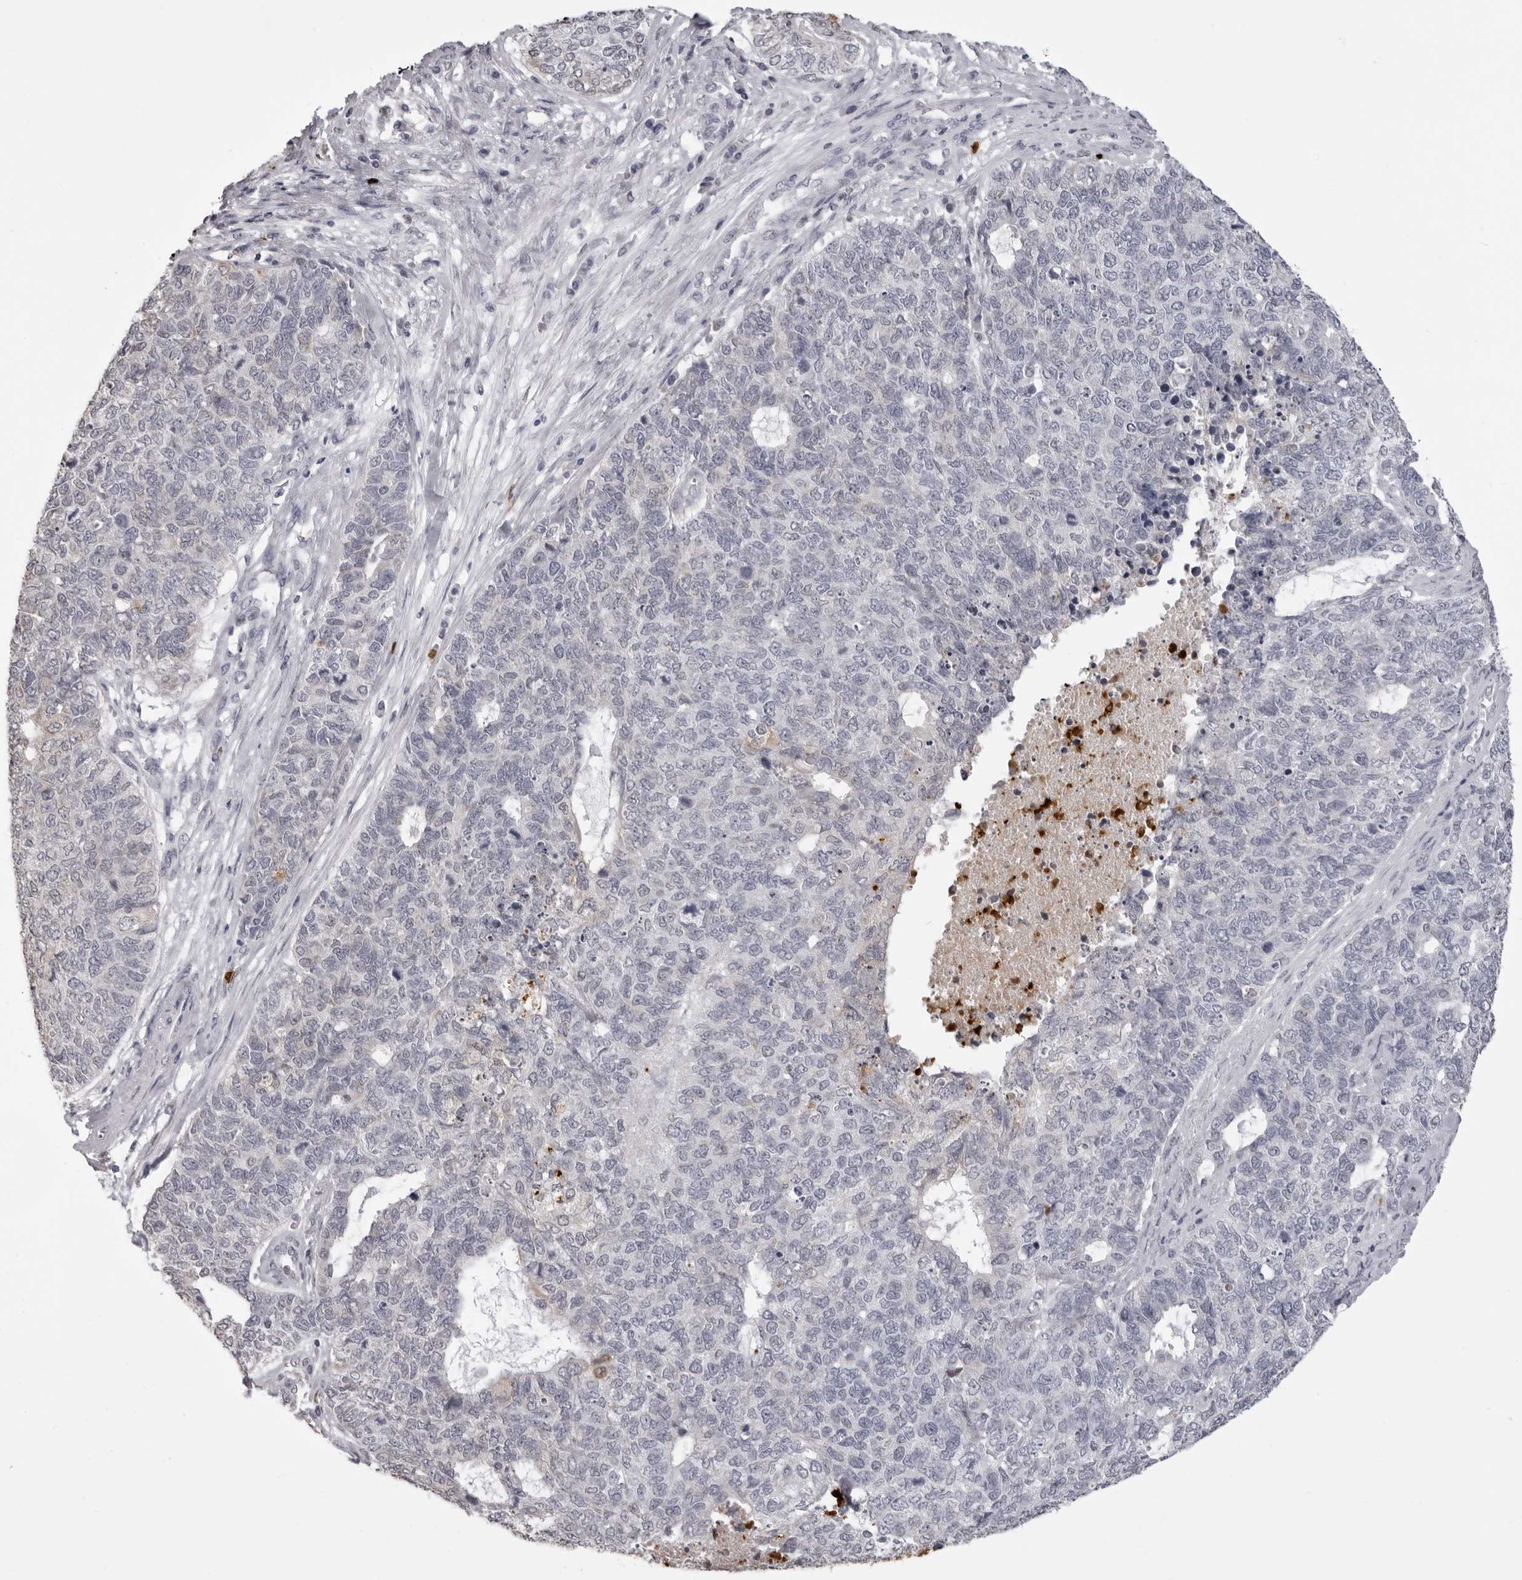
{"staining": {"intensity": "negative", "quantity": "none", "location": "none"}, "tissue": "cervical cancer", "cell_type": "Tumor cells", "image_type": "cancer", "snomed": [{"axis": "morphology", "description": "Squamous cell carcinoma, NOS"}, {"axis": "topography", "description": "Cervix"}], "caption": "Human squamous cell carcinoma (cervical) stained for a protein using immunohistochemistry shows no expression in tumor cells.", "gene": "IL31", "patient": {"sex": "female", "age": 63}}